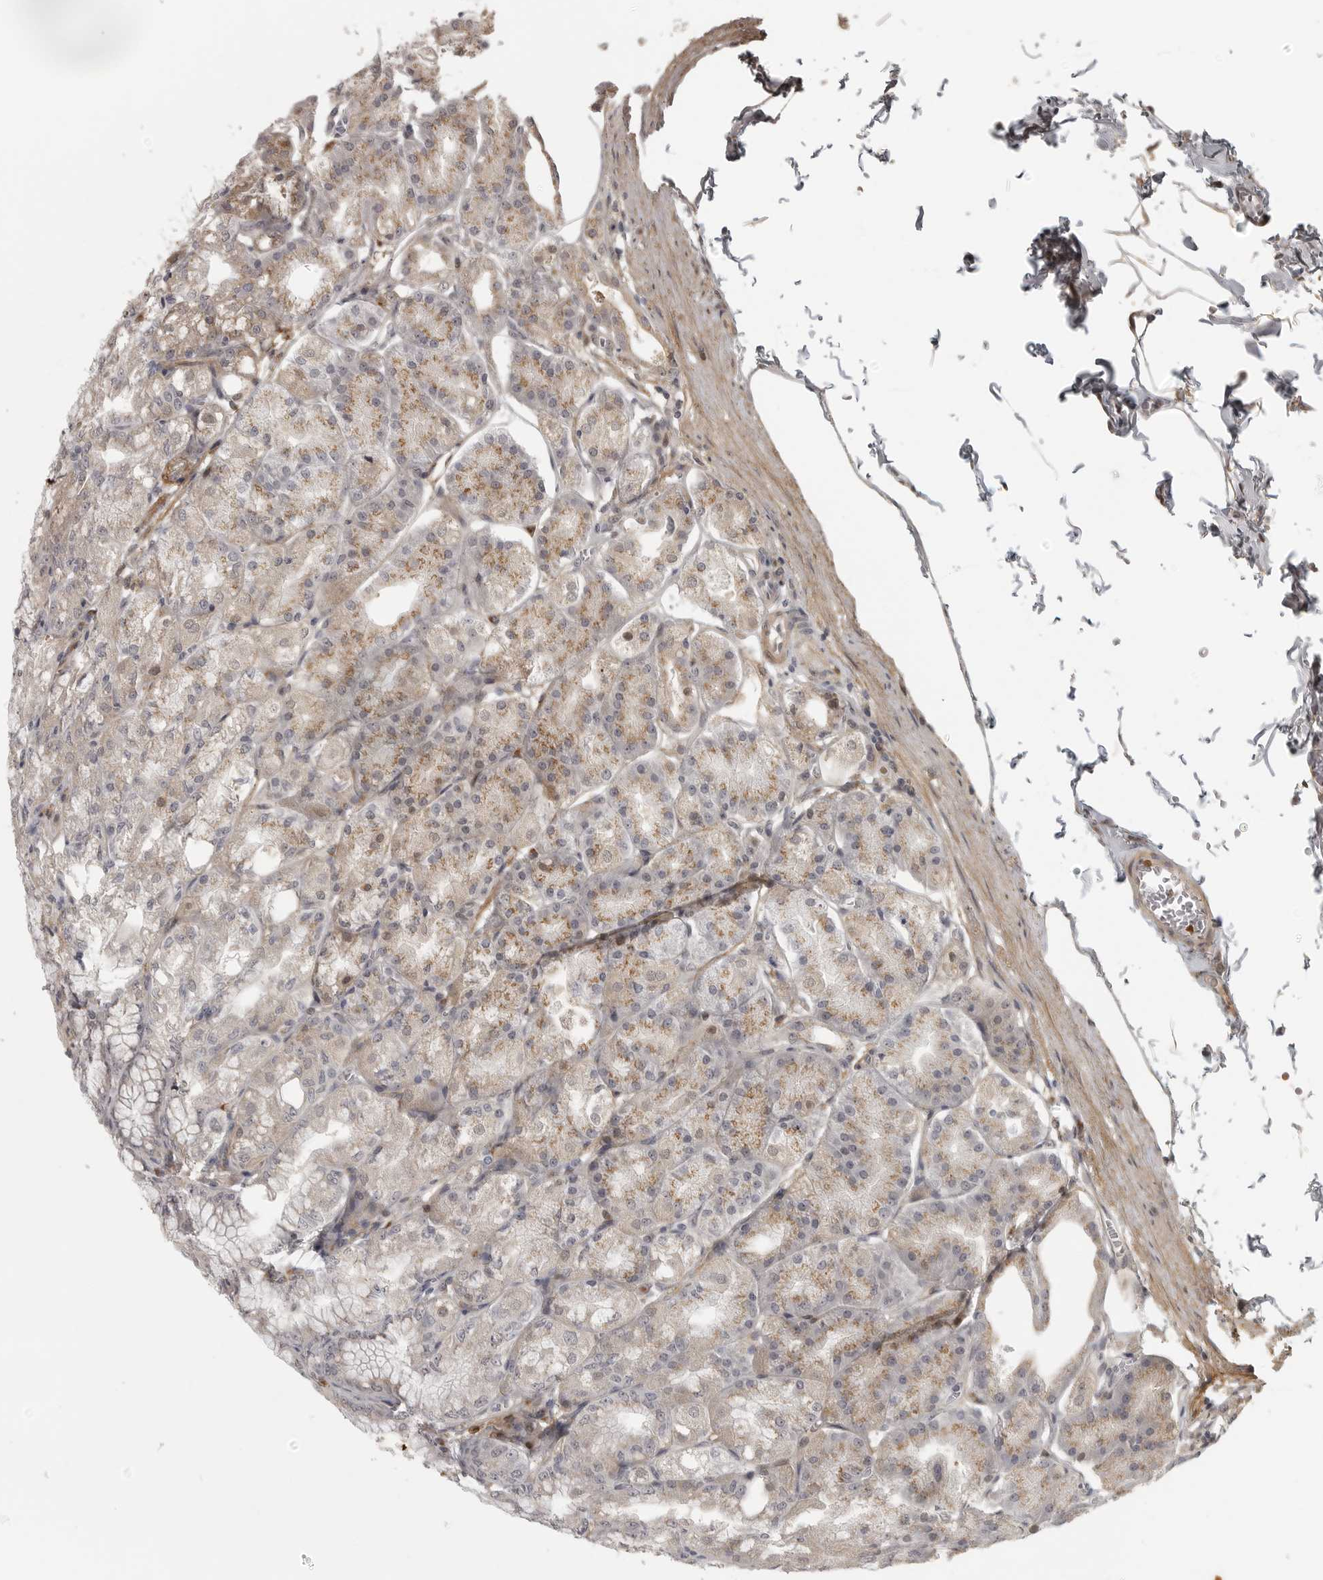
{"staining": {"intensity": "moderate", "quantity": "25%-75%", "location": "cytoplasmic/membranous,nuclear"}, "tissue": "stomach", "cell_type": "Glandular cells", "image_type": "normal", "snomed": [{"axis": "morphology", "description": "Normal tissue, NOS"}, {"axis": "topography", "description": "Stomach, lower"}], "caption": "Stomach stained with DAB (3,3'-diaminobenzidine) immunohistochemistry (IHC) reveals medium levels of moderate cytoplasmic/membranous,nuclear expression in approximately 25%-75% of glandular cells. (brown staining indicates protein expression, while blue staining denotes nuclei).", "gene": "UROD", "patient": {"sex": "male", "age": 71}}